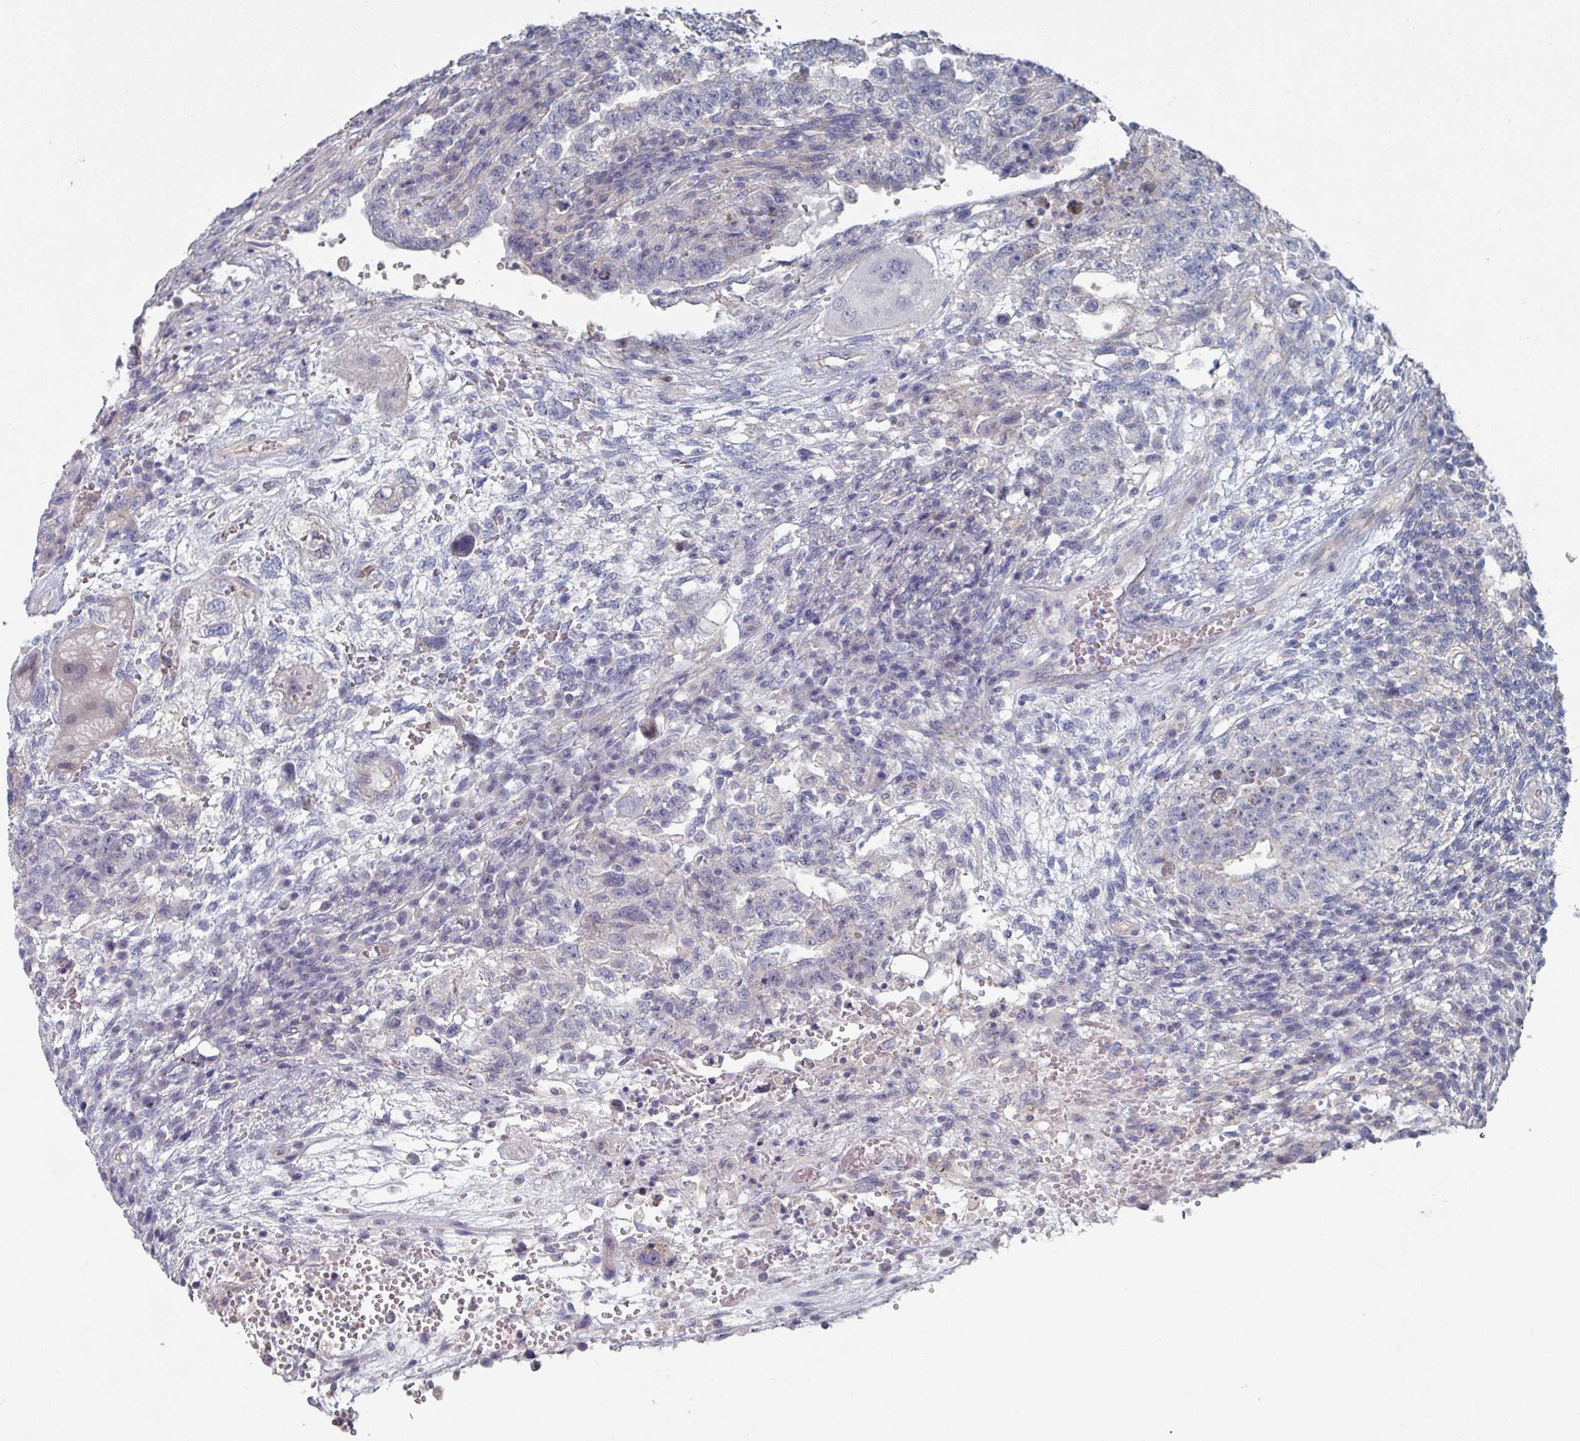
{"staining": {"intensity": "negative", "quantity": "none", "location": "none"}, "tissue": "testis cancer", "cell_type": "Tumor cells", "image_type": "cancer", "snomed": [{"axis": "morphology", "description": "Carcinoma, Embryonal, NOS"}, {"axis": "topography", "description": "Testis"}], "caption": "An immunohistochemistry (IHC) micrograph of testis cancer (embryonal carcinoma) is shown. There is no staining in tumor cells of testis cancer (embryonal carcinoma).", "gene": "EFL1", "patient": {"sex": "male", "age": 26}}